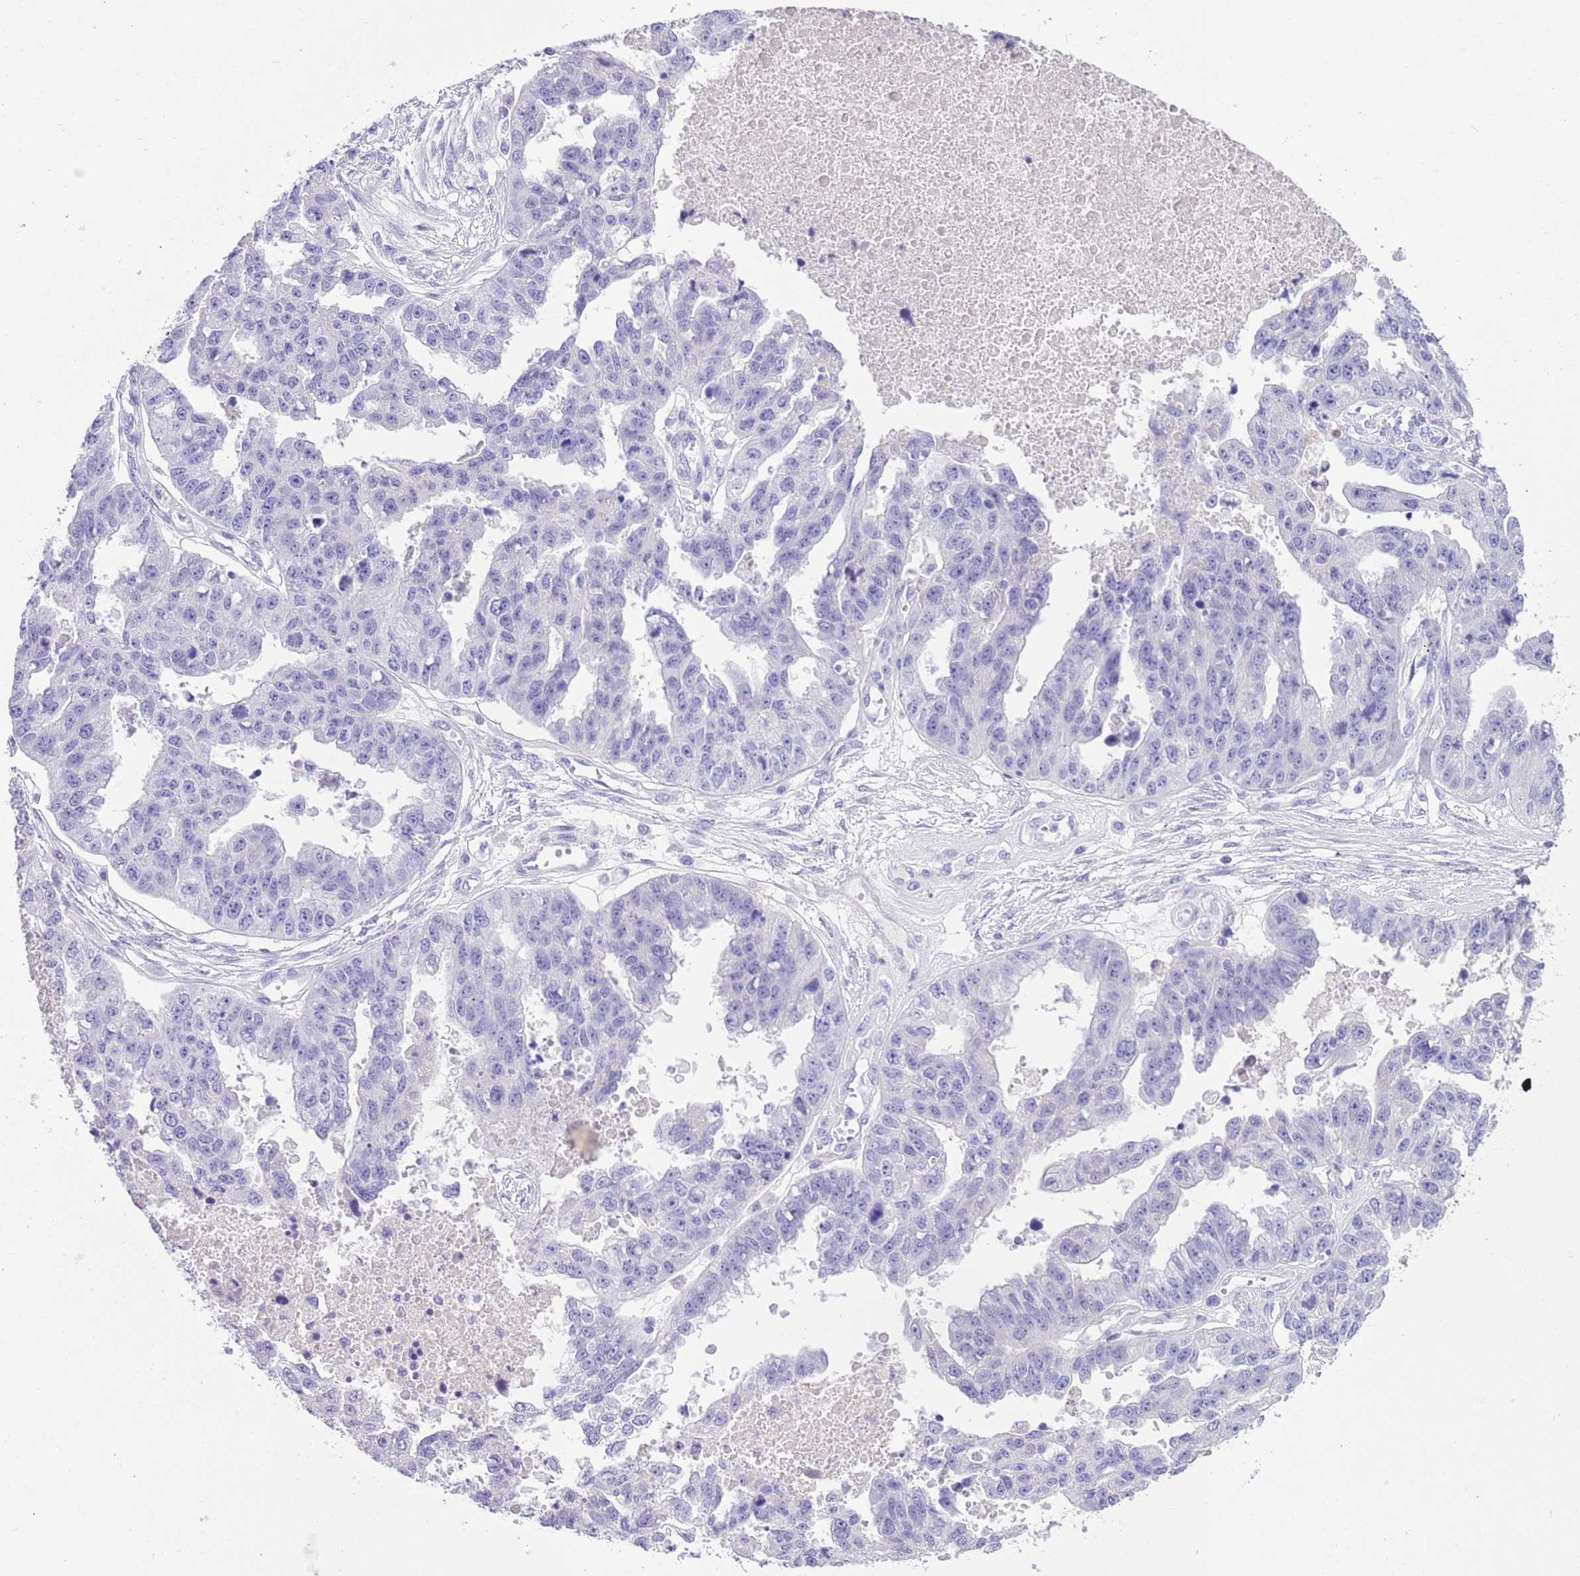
{"staining": {"intensity": "negative", "quantity": "none", "location": "none"}, "tissue": "ovarian cancer", "cell_type": "Tumor cells", "image_type": "cancer", "snomed": [{"axis": "morphology", "description": "Cystadenocarcinoma, serous, NOS"}, {"axis": "topography", "description": "Ovary"}], "caption": "The photomicrograph exhibits no significant staining in tumor cells of serous cystadenocarcinoma (ovarian).", "gene": "TBC1D10B", "patient": {"sex": "female", "age": 58}}